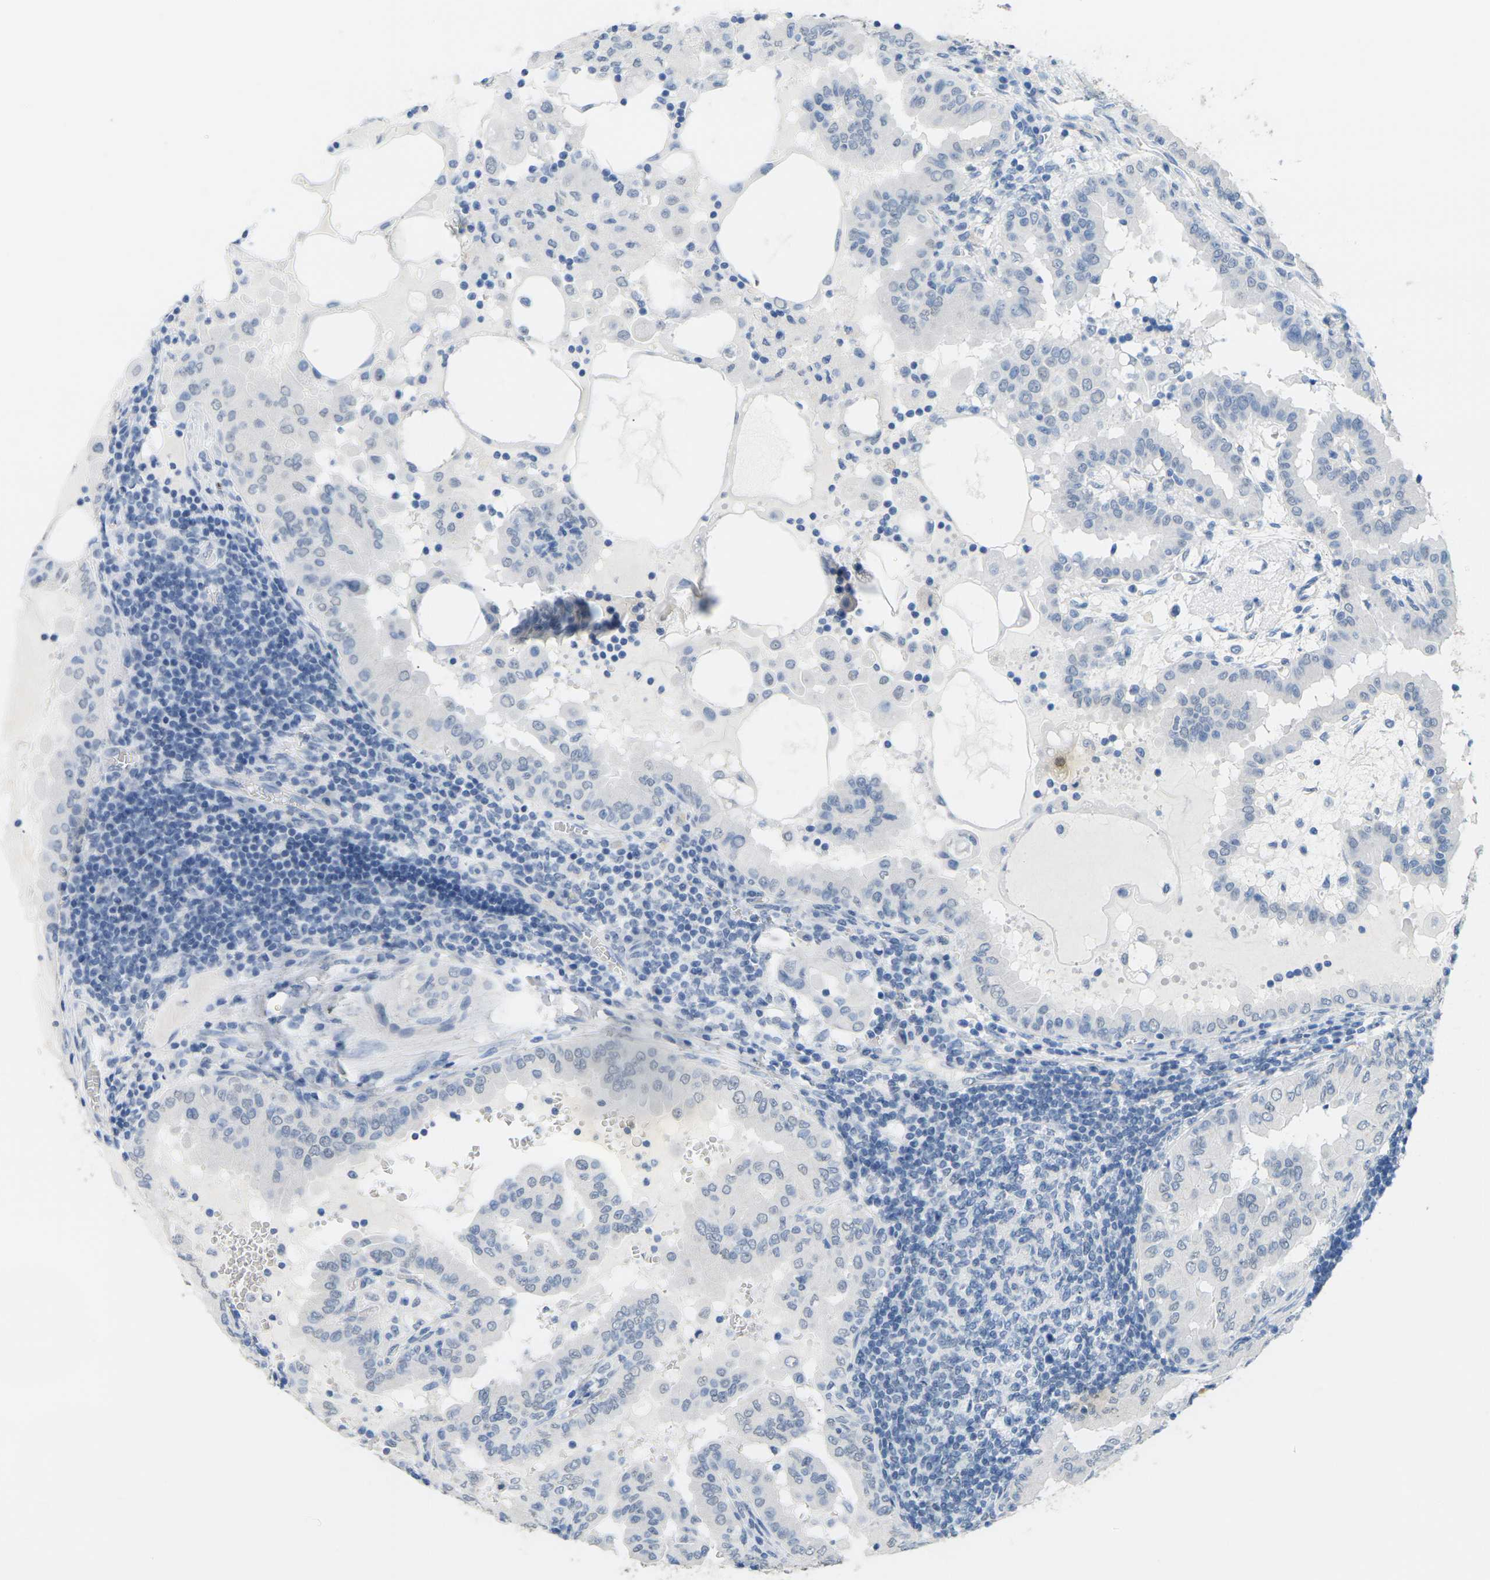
{"staining": {"intensity": "negative", "quantity": "none", "location": "none"}, "tissue": "thyroid cancer", "cell_type": "Tumor cells", "image_type": "cancer", "snomed": [{"axis": "morphology", "description": "Papillary adenocarcinoma, NOS"}, {"axis": "topography", "description": "Thyroid gland"}], "caption": "High power microscopy image of an IHC histopathology image of thyroid cancer, revealing no significant expression in tumor cells.", "gene": "CTAG1A", "patient": {"sex": "male", "age": 33}}